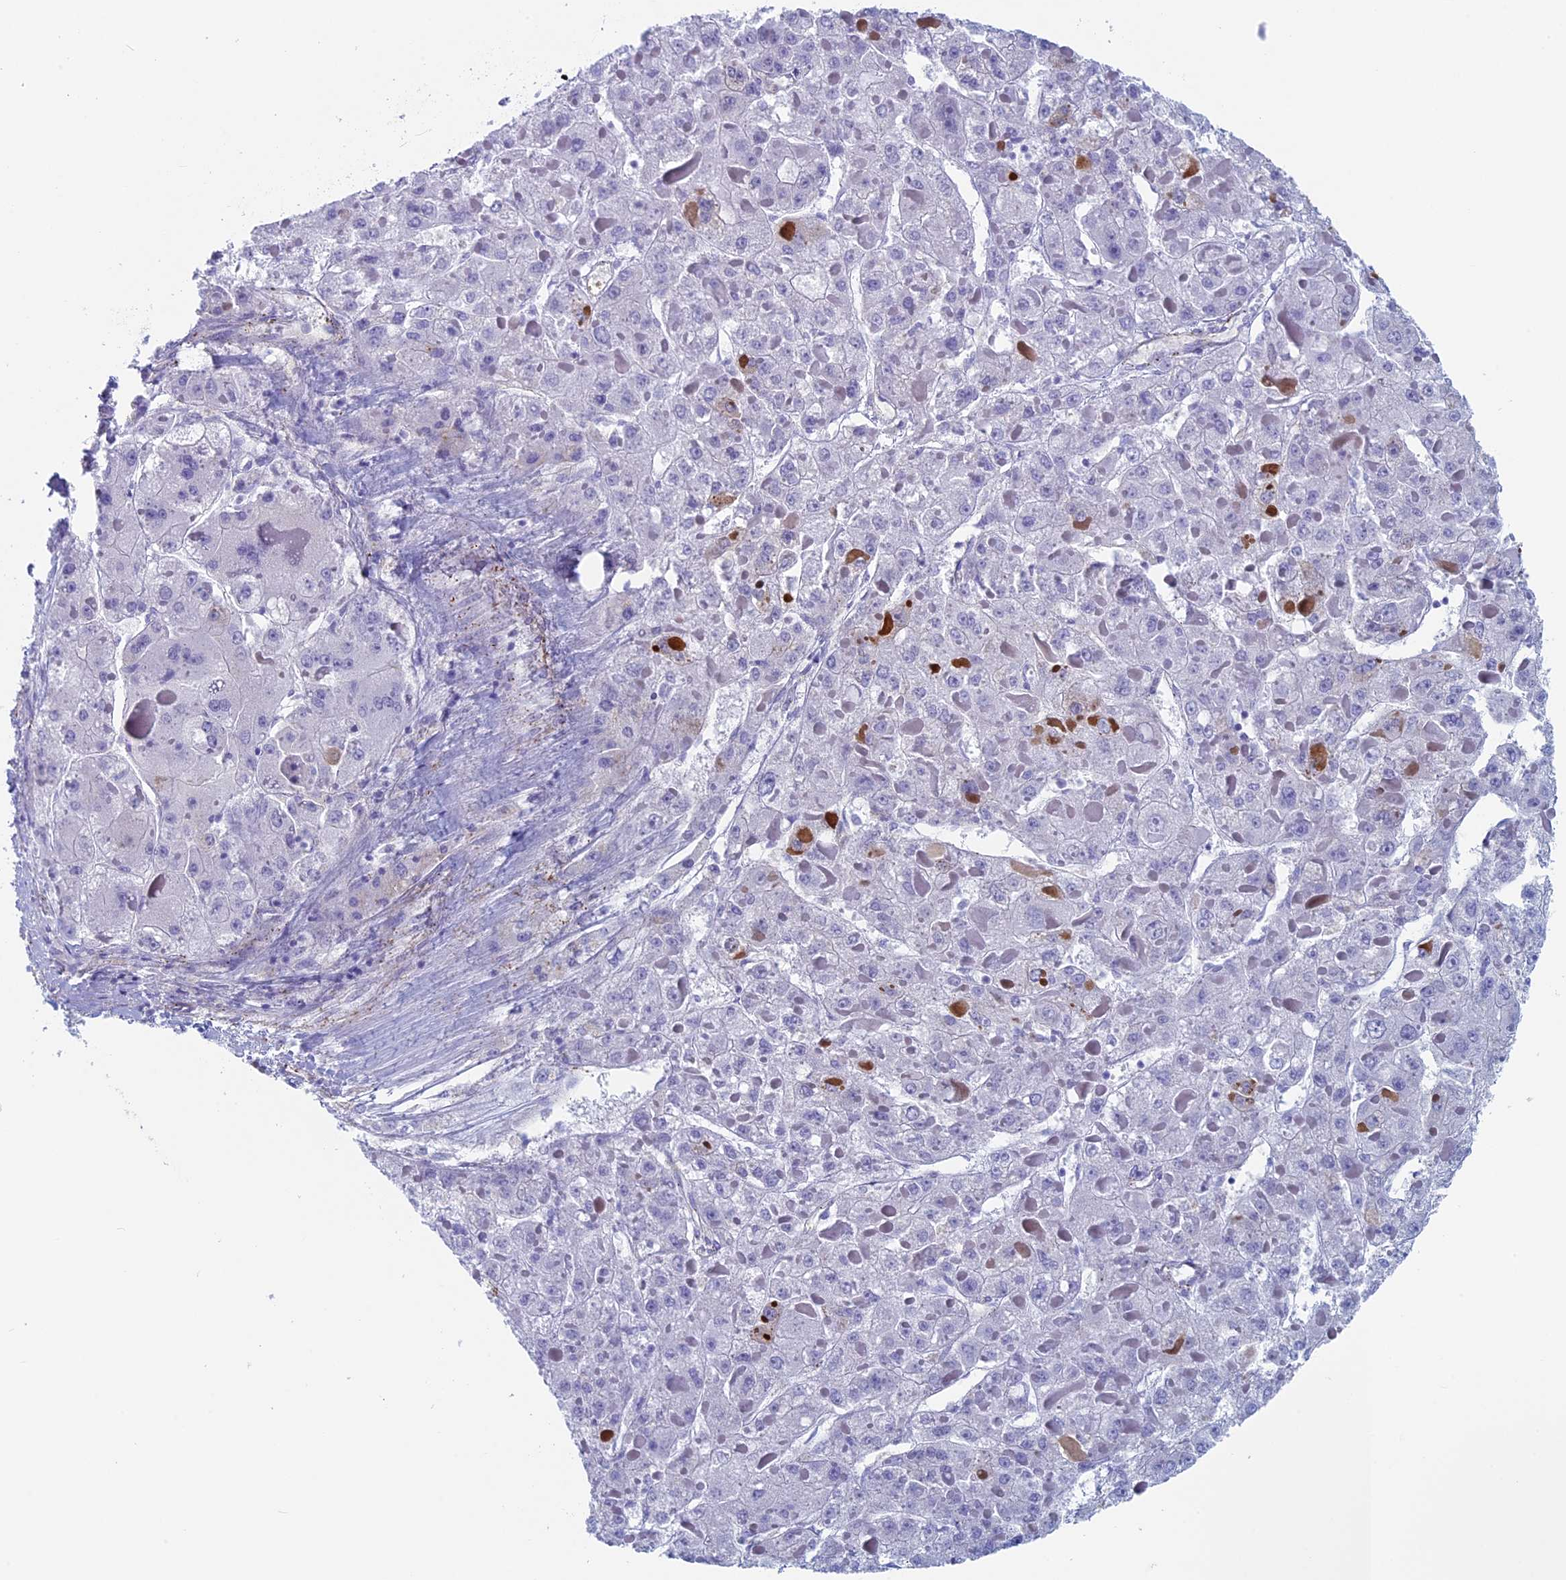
{"staining": {"intensity": "negative", "quantity": "none", "location": "none"}, "tissue": "liver cancer", "cell_type": "Tumor cells", "image_type": "cancer", "snomed": [{"axis": "morphology", "description": "Carcinoma, Hepatocellular, NOS"}, {"axis": "topography", "description": "Liver"}], "caption": "An immunohistochemistry (IHC) micrograph of liver hepatocellular carcinoma is shown. There is no staining in tumor cells of liver hepatocellular carcinoma.", "gene": "MAGEB6", "patient": {"sex": "female", "age": 73}}